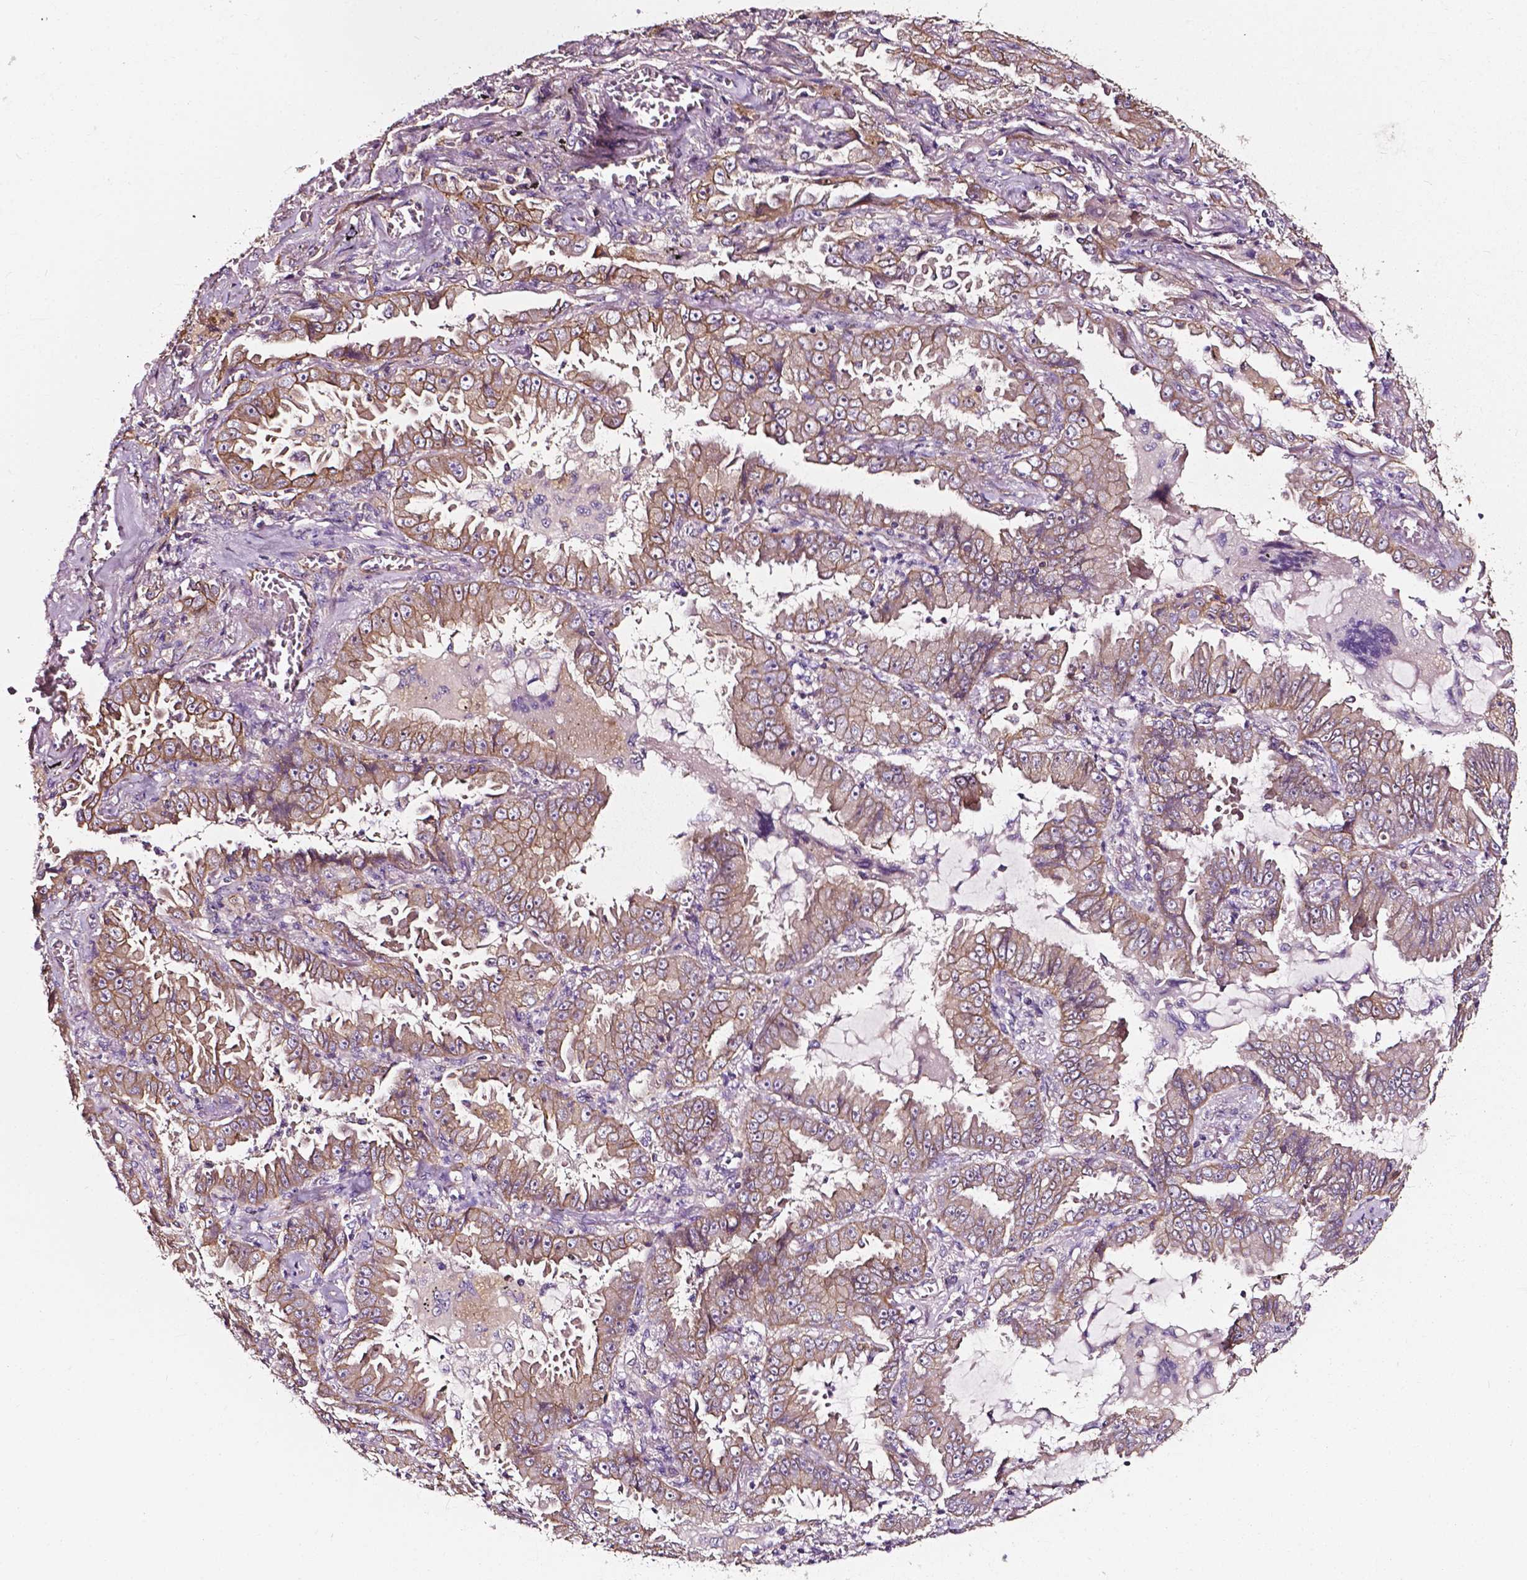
{"staining": {"intensity": "weak", "quantity": ">75%", "location": "cytoplasmic/membranous"}, "tissue": "lung cancer", "cell_type": "Tumor cells", "image_type": "cancer", "snomed": [{"axis": "morphology", "description": "Adenocarcinoma, NOS"}, {"axis": "topography", "description": "Lung"}], "caption": "A brown stain shows weak cytoplasmic/membranous staining of a protein in human lung cancer (adenocarcinoma) tumor cells.", "gene": "ATG16L1", "patient": {"sex": "female", "age": 52}}